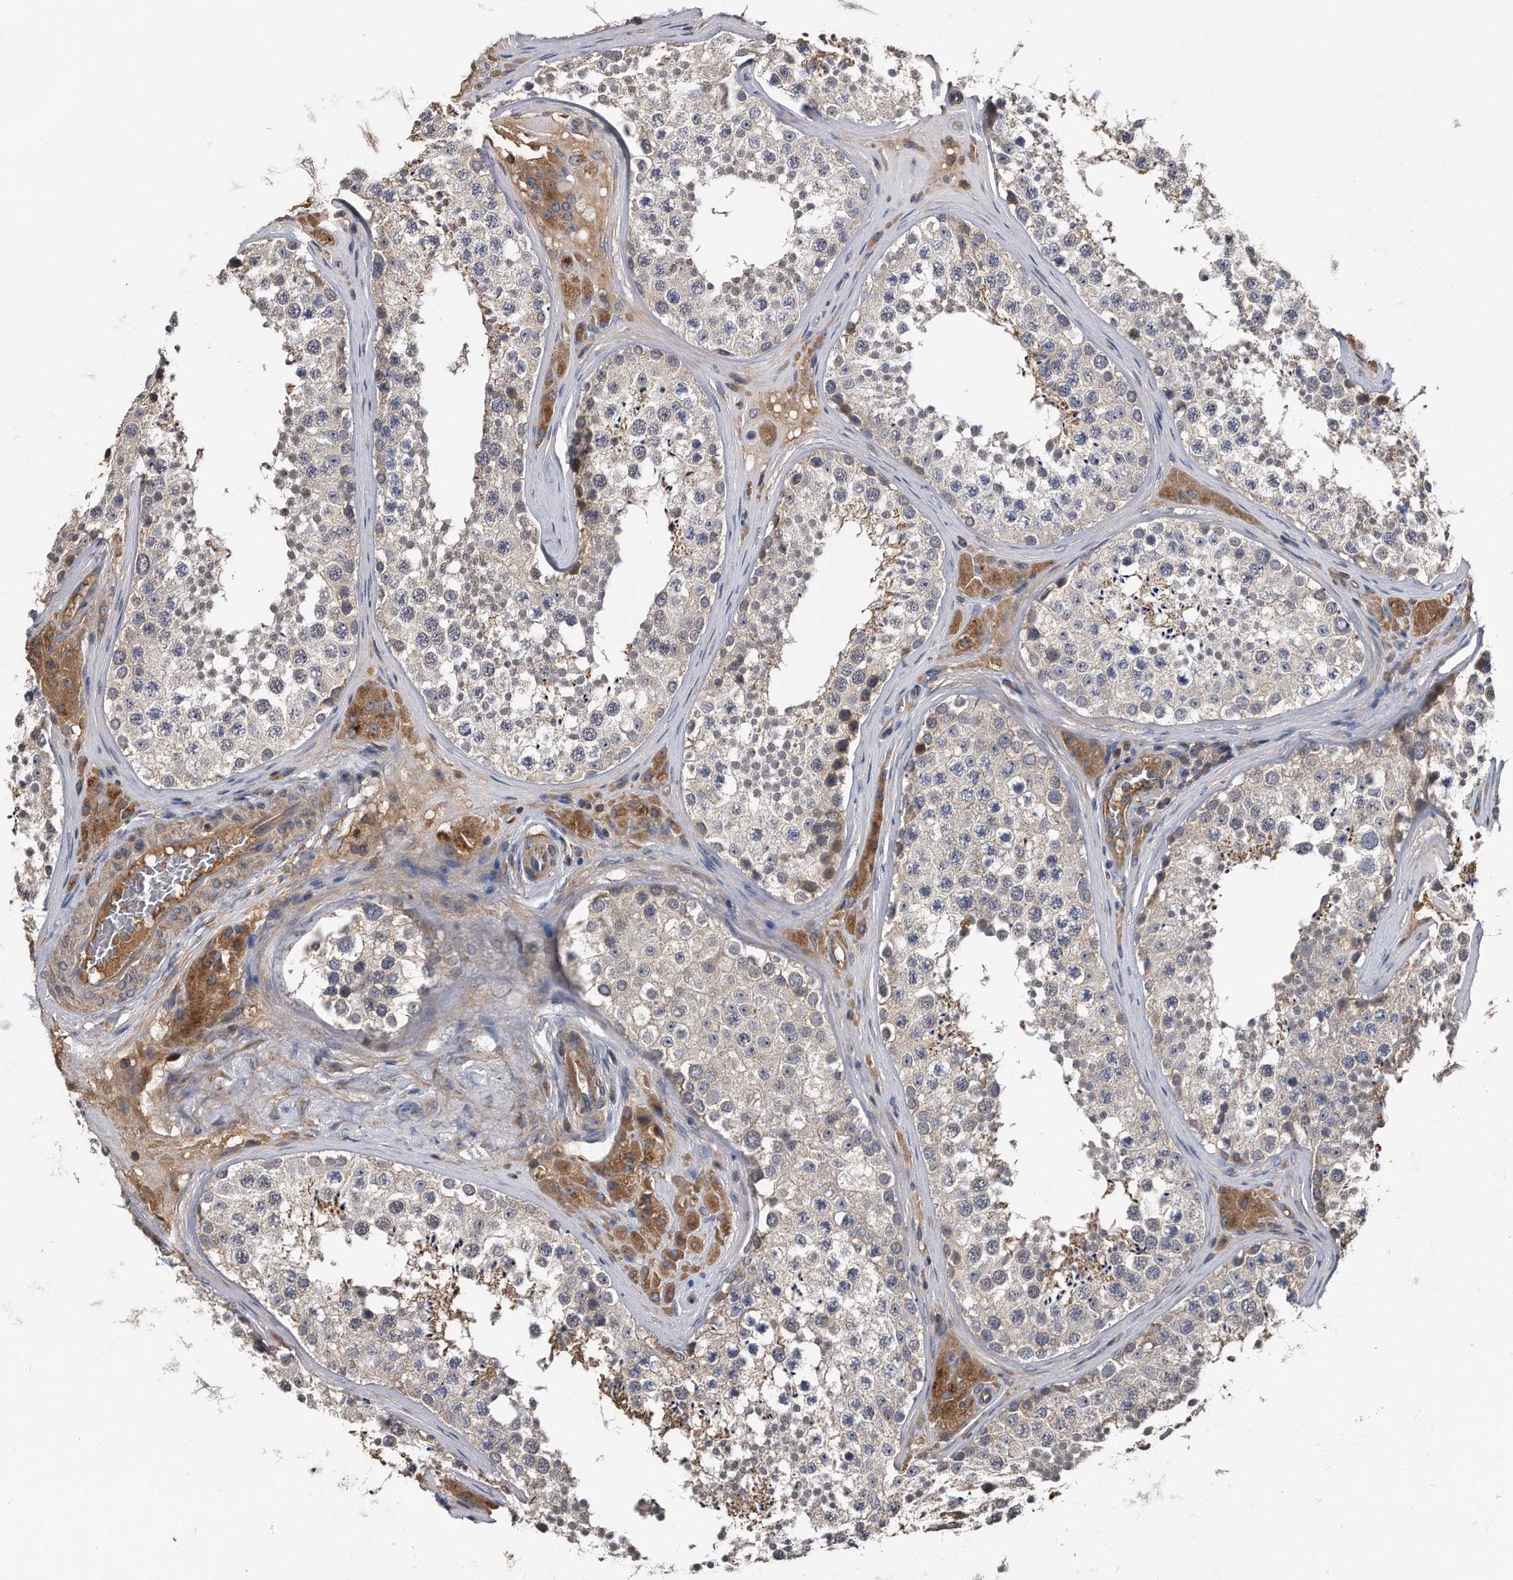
{"staining": {"intensity": "weak", "quantity": "25%-75%", "location": "cytoplasmic/membranous"}, "tissue": "testis", "cell_type": "Cells in seminiferous ducts", "image_type": "normal", "snomed": [{"axis": "morphology", "description": "Normal tissue, NOS"}, {"axis": "topography", "description": "Testis"}], "caption": "This micrograph shows immunohistochemistry staining of benign testis, with low weak cytoplasmic/membranous staining in about 25%-75% of cells in seminiferous ducts.", "gene": "KCND3", "patient": {"sex": "male", "age": 46}}